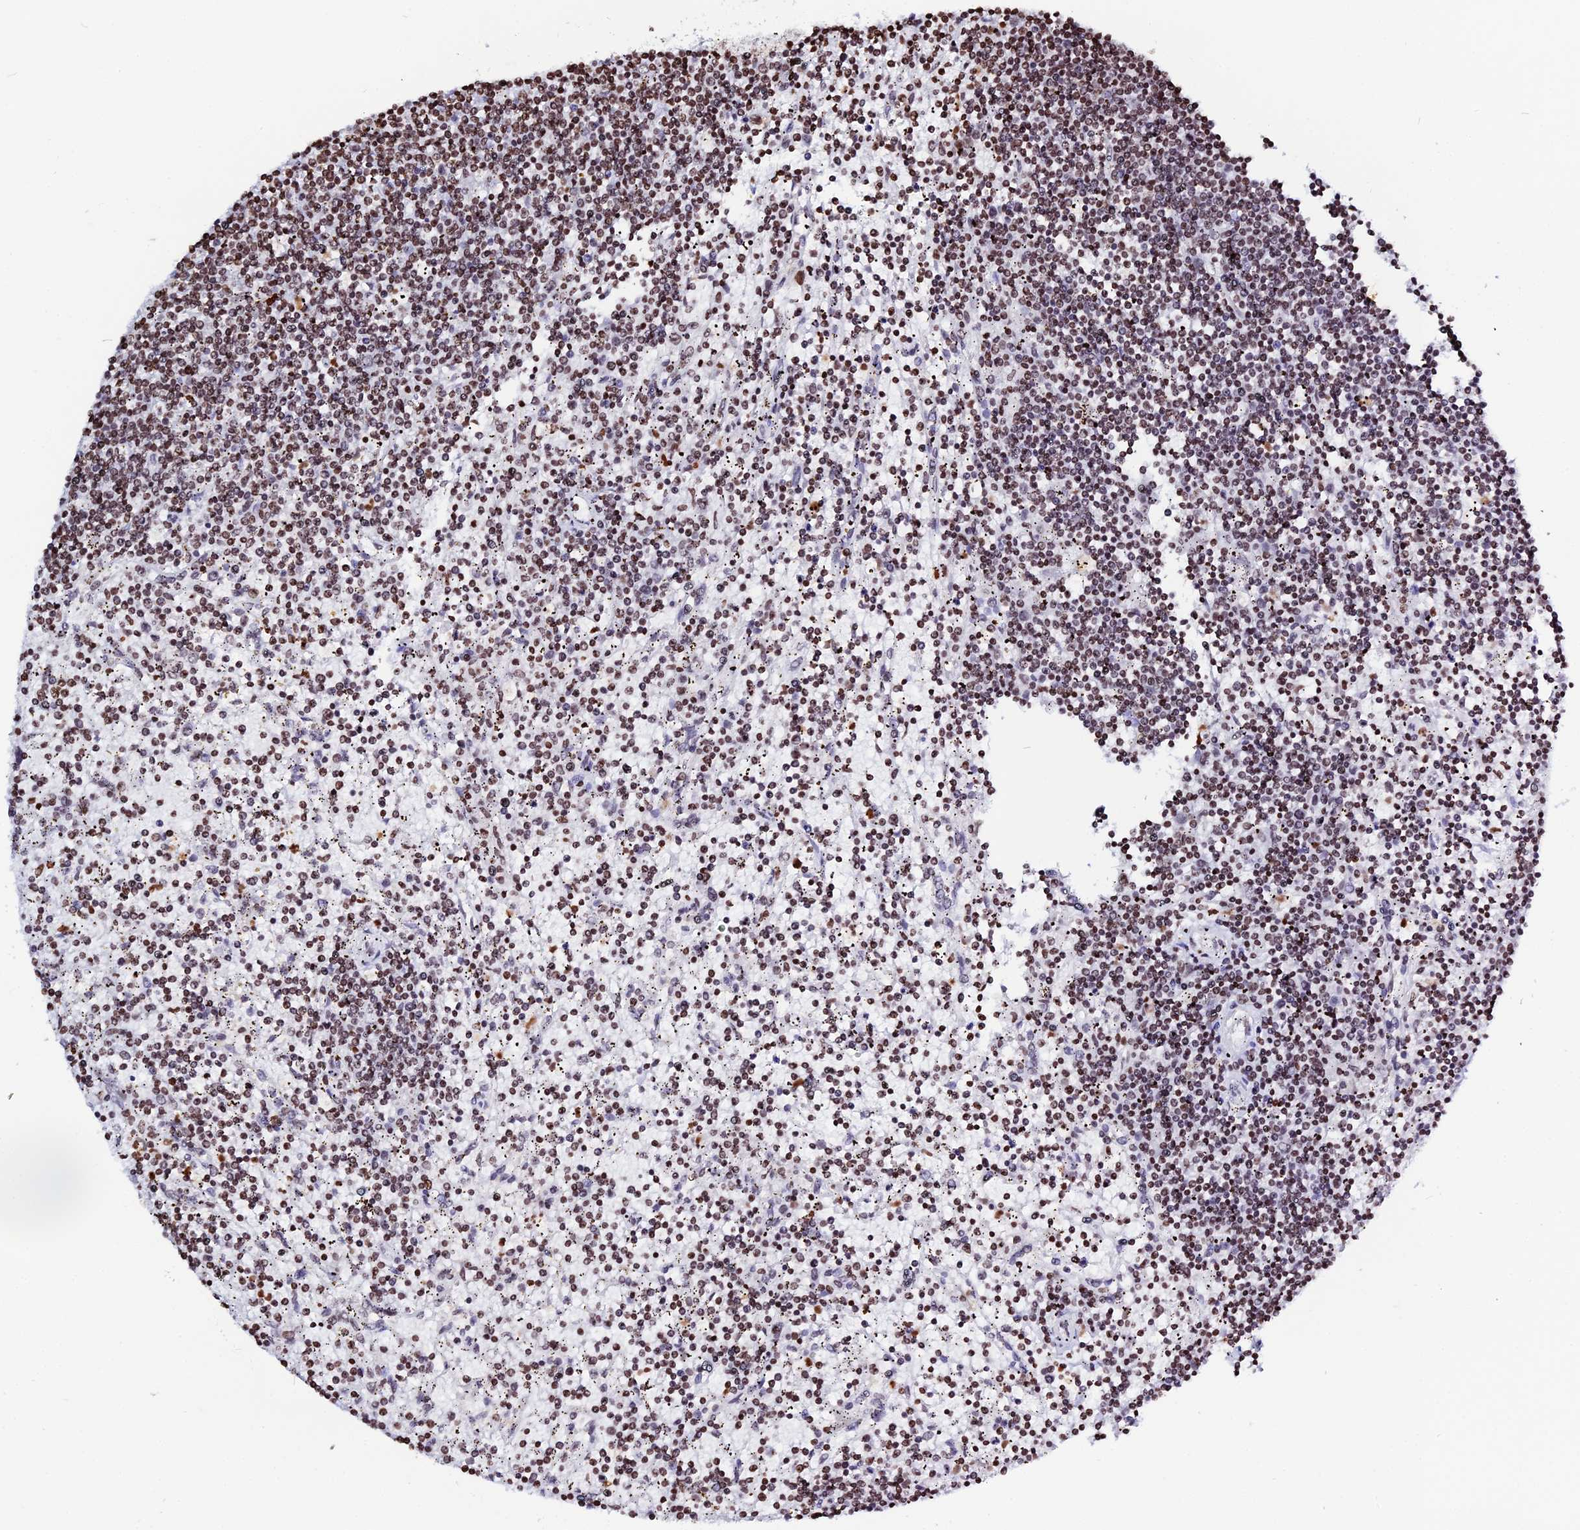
{"staining": {"intensity": "moderate", "quantity": ">75%", "location": "nuclear"}, "tissue": "lymphoma", "cell_type": "Tumor cells", "image_type": "cancer", "snomed": [{"axis": "morphology", "description": "Malignant lymphoma, non-Hodgkin's type, Low grade"}, {"axis": "topography", "description": "Spleen"}], "caption": "Approximately >75% of tumor cells in malignant lymphoma, non-Hodgkin's type (low-grade) display moderate nuclear protein positivity as visualized by brown immunohistochemical staining.", "gene": "MACROH2A2", "patient": {"sex": "male", "age": 76}}